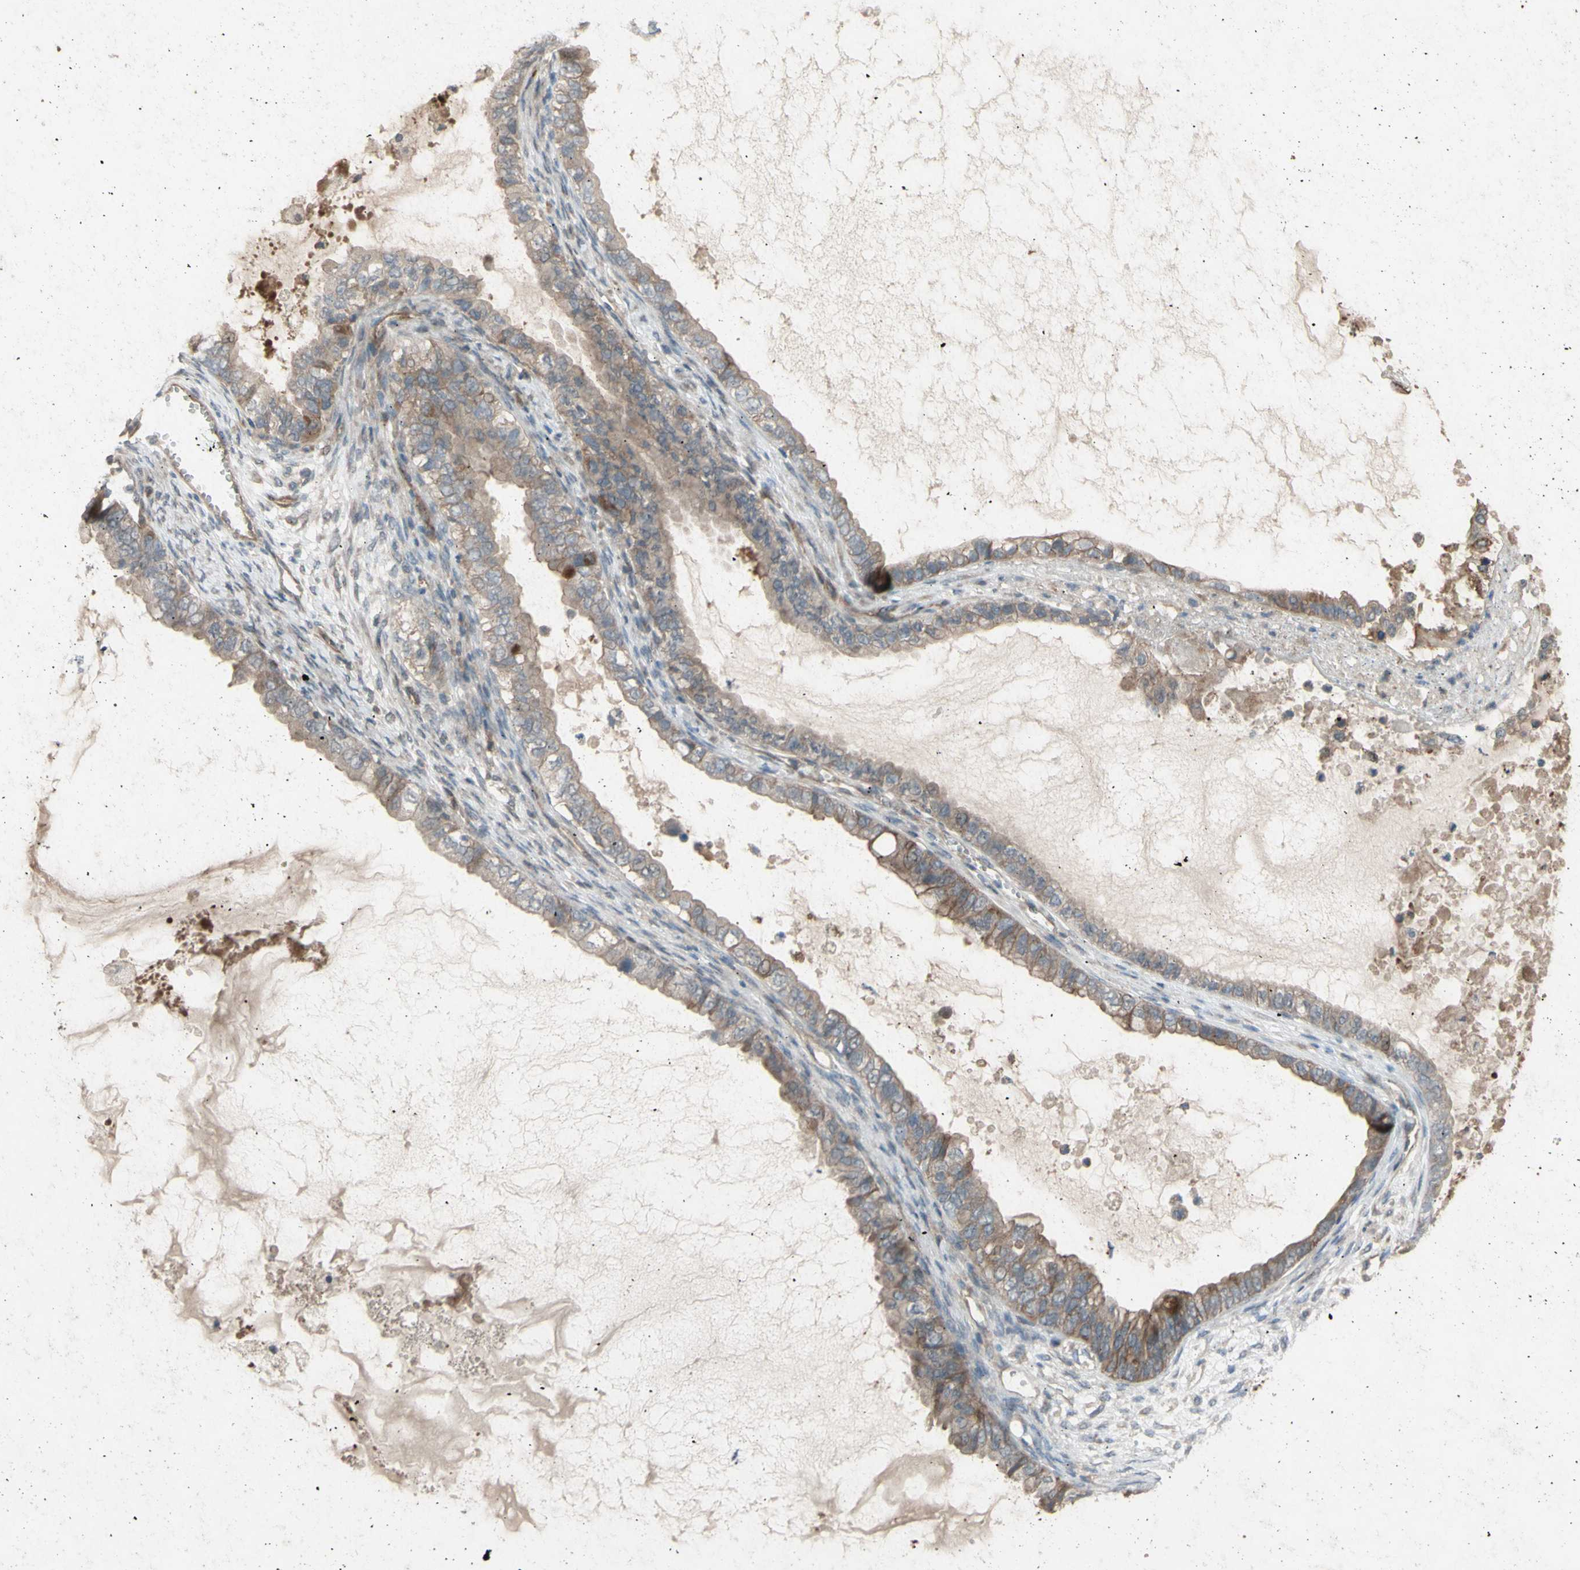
{"staining": {"intensity": "moderate", "quantity": ">75%", "location": "cytoplasmic/membranous"}, "tissue": "ovarian cancer", "cell_type": "Tumor cells", "image_type": "cancer", "snomed": [{"axis": "morphology", "description": "Cystadenocarcinoma, mucinous, NOS"}, {"axis": "topography", "description": "Ovary"}], "caption": "Ovarian mucinous cystadenocarcinoma was stained to show a protein in brown. There is medium levels of moderate cytoplasmic/membranous positivity in approximately >75% of tumor cells.", "gene": "SHROOM4", "patient": {"sex": "female", "age": 80}}